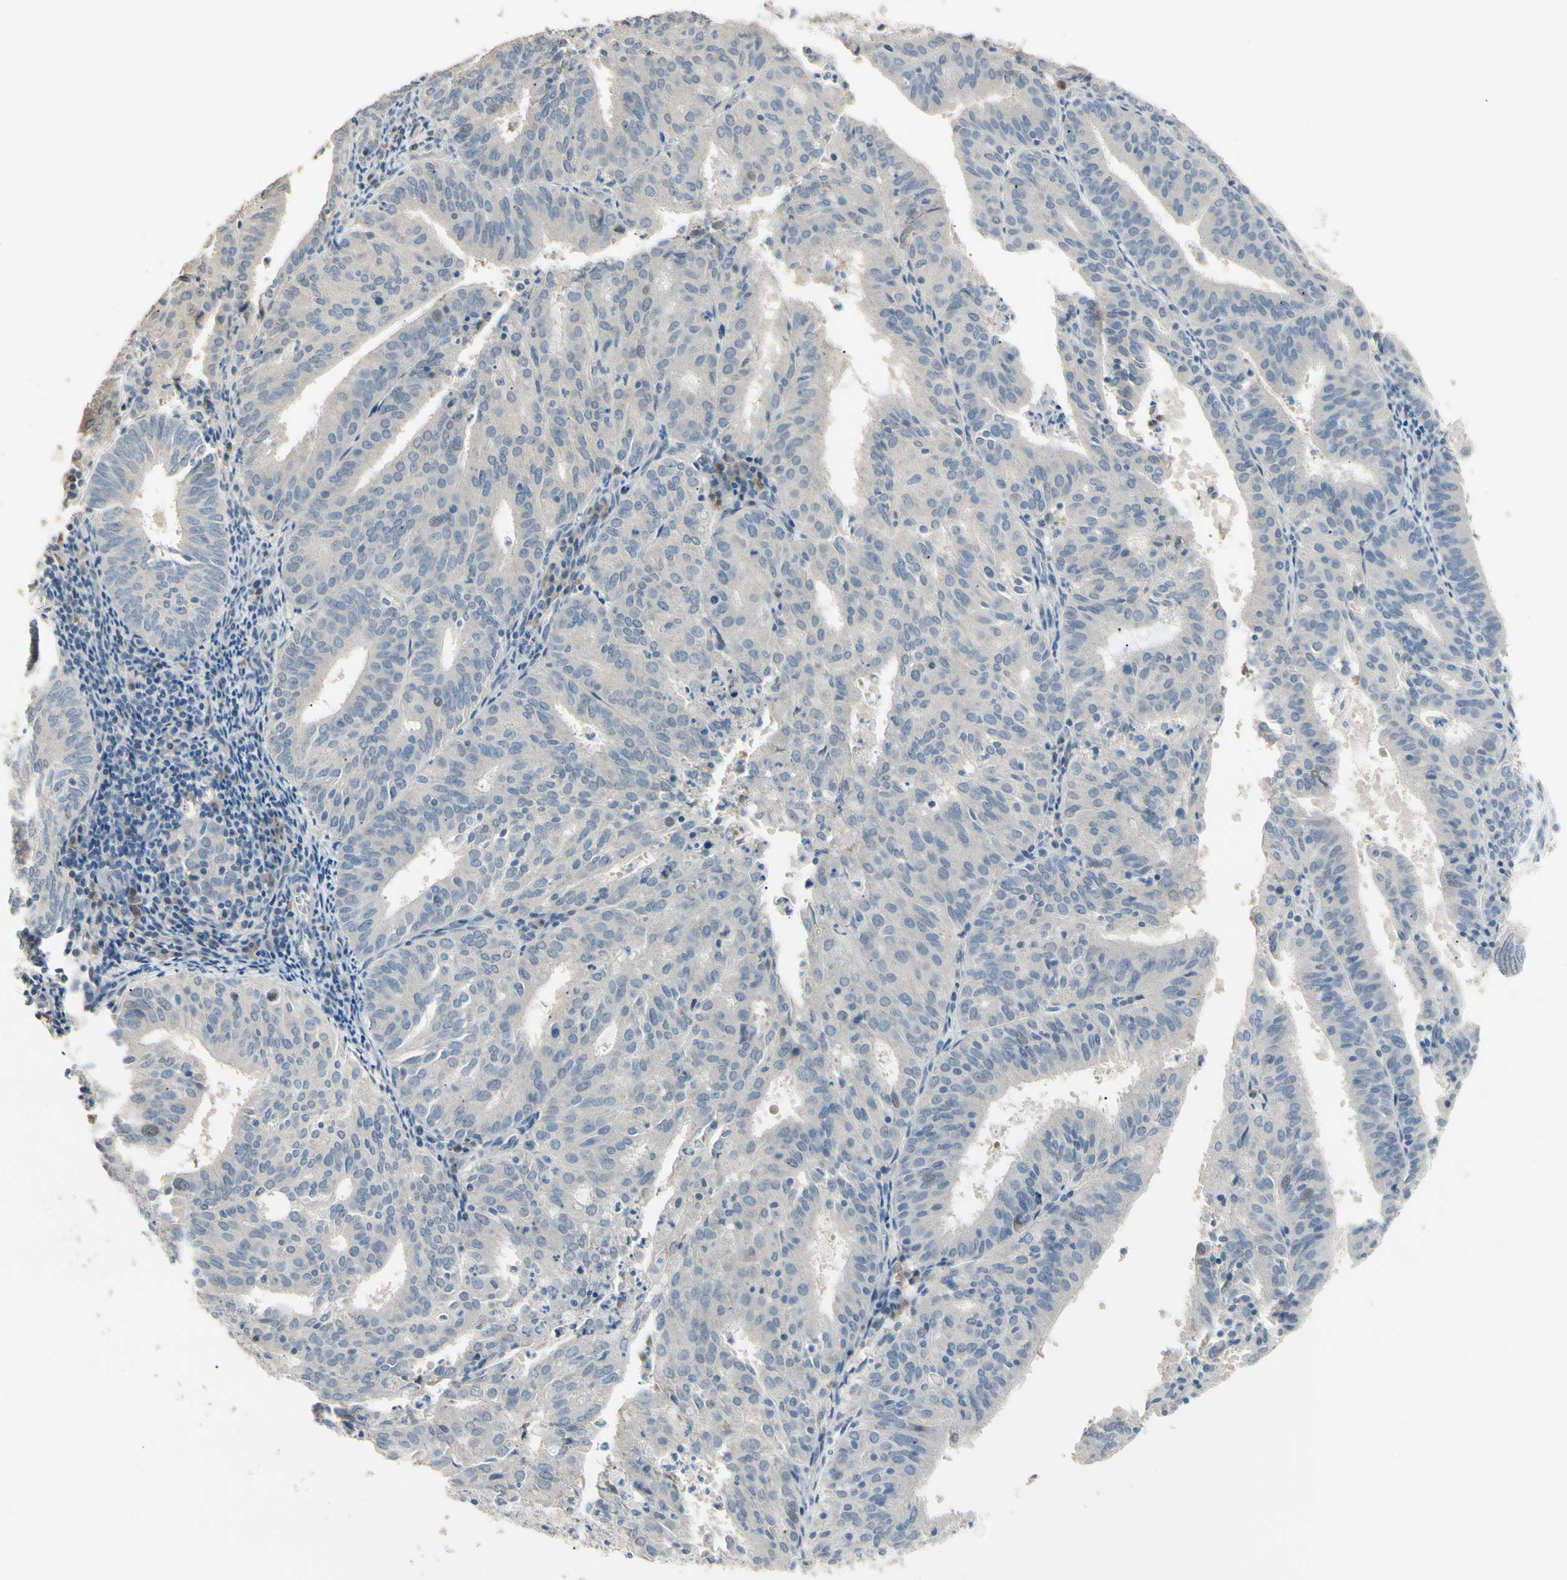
{"staining": {"intensity": "negative", "quantity": "none", "location": "none"}, "tissue": "endometrial cancer", "cell_type": "Tumor cells", "image_type": "cancer", "snomed": [{"axis": "morphology", "description": "Adenocarcinoma, NOS"}, {"axis": "topography", "description": "Uterus"}], "caption": "Adenocarcinoma (endometrial) stained for a protein using IHC reveals no expression tumor cells.", "gene": "GNE", "patient": {"sex": "female", "age": 60}}